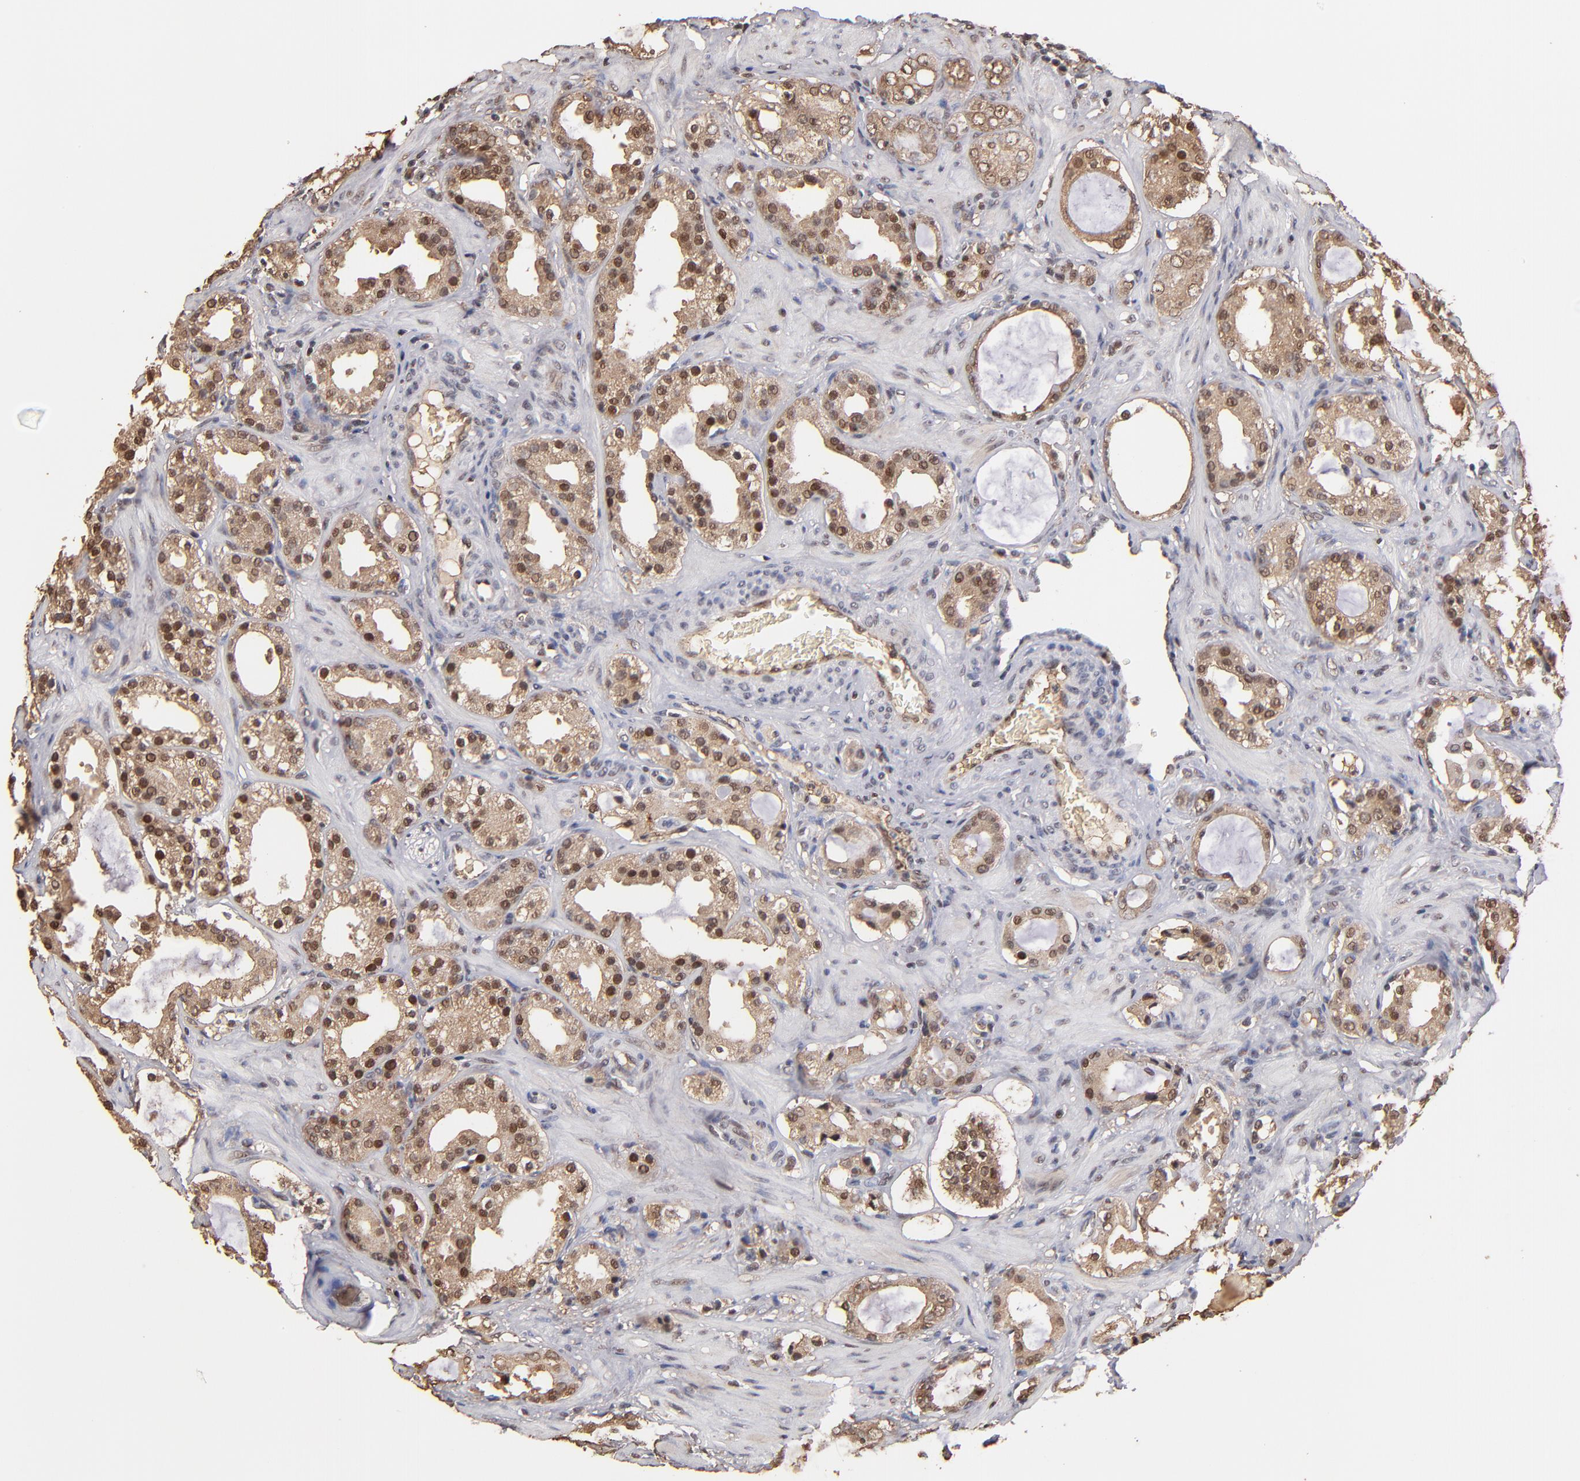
{"staining": {"intensity": "moderate", "quantity": ">75%", "location": "cytoplasmic/membranous,nuclear"}, "tissue": "prostate cancer", "cell_type": "Tumor cells", "image_type": "cancer", "snomed": [{"axis": "morphology", "description": "Adenocarcinoma, Medium grade"}, {"axis": "topography", "description": "Prostate"}], "caption": "Adenocarcinoma (medium-grade) (prostate) tissue reveals moderate cytoplasmic/membranous and nuclear staining in about >75% of tumor cells, visualized by immunohistochemistry.", "gene": "EAPP", "patient": {"sex": "male", "age": 73}}